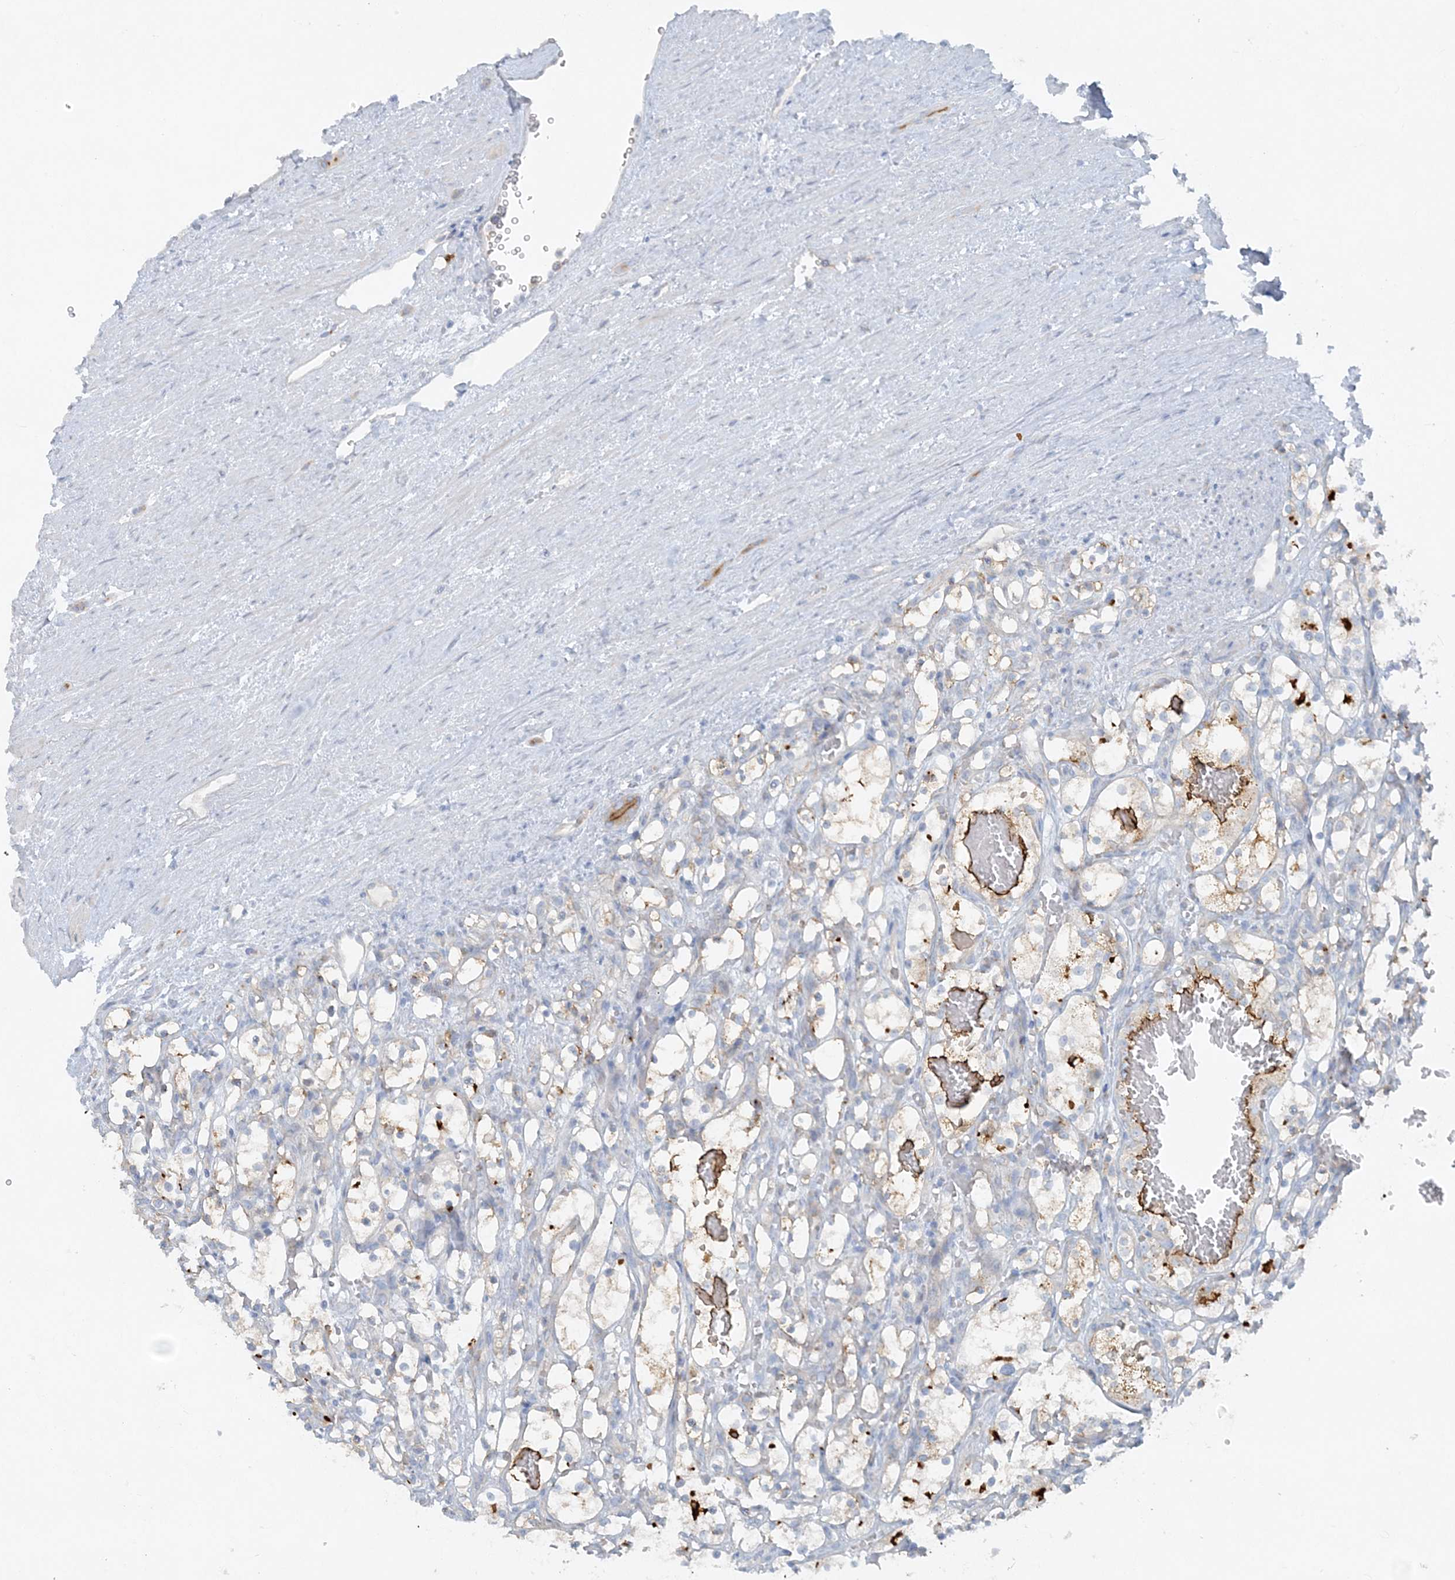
{"staining": {"intensity": "moderate", "quantity": "25%-75%", "location": "cytoplasmic/membranous"}, "tissue": "renal cancer", "cell_type": "Tumor cells", "image_type": "cancer", "snomed": [{"axis": "morphology", "description": "Adenocarcinoma, NOS"}, {"axis": "topography", "description": "Kidney"}], "caption": "A high-resolution micrograph shows immunohistochemistry staining of adenocarcinoma (renal), which demonstrates moderate cytoplasmic/membranous expression in approximately 25%-75% of tumor cells.", "gene": "ATP11A", "patient": {"sex": "female", "age": 69}}